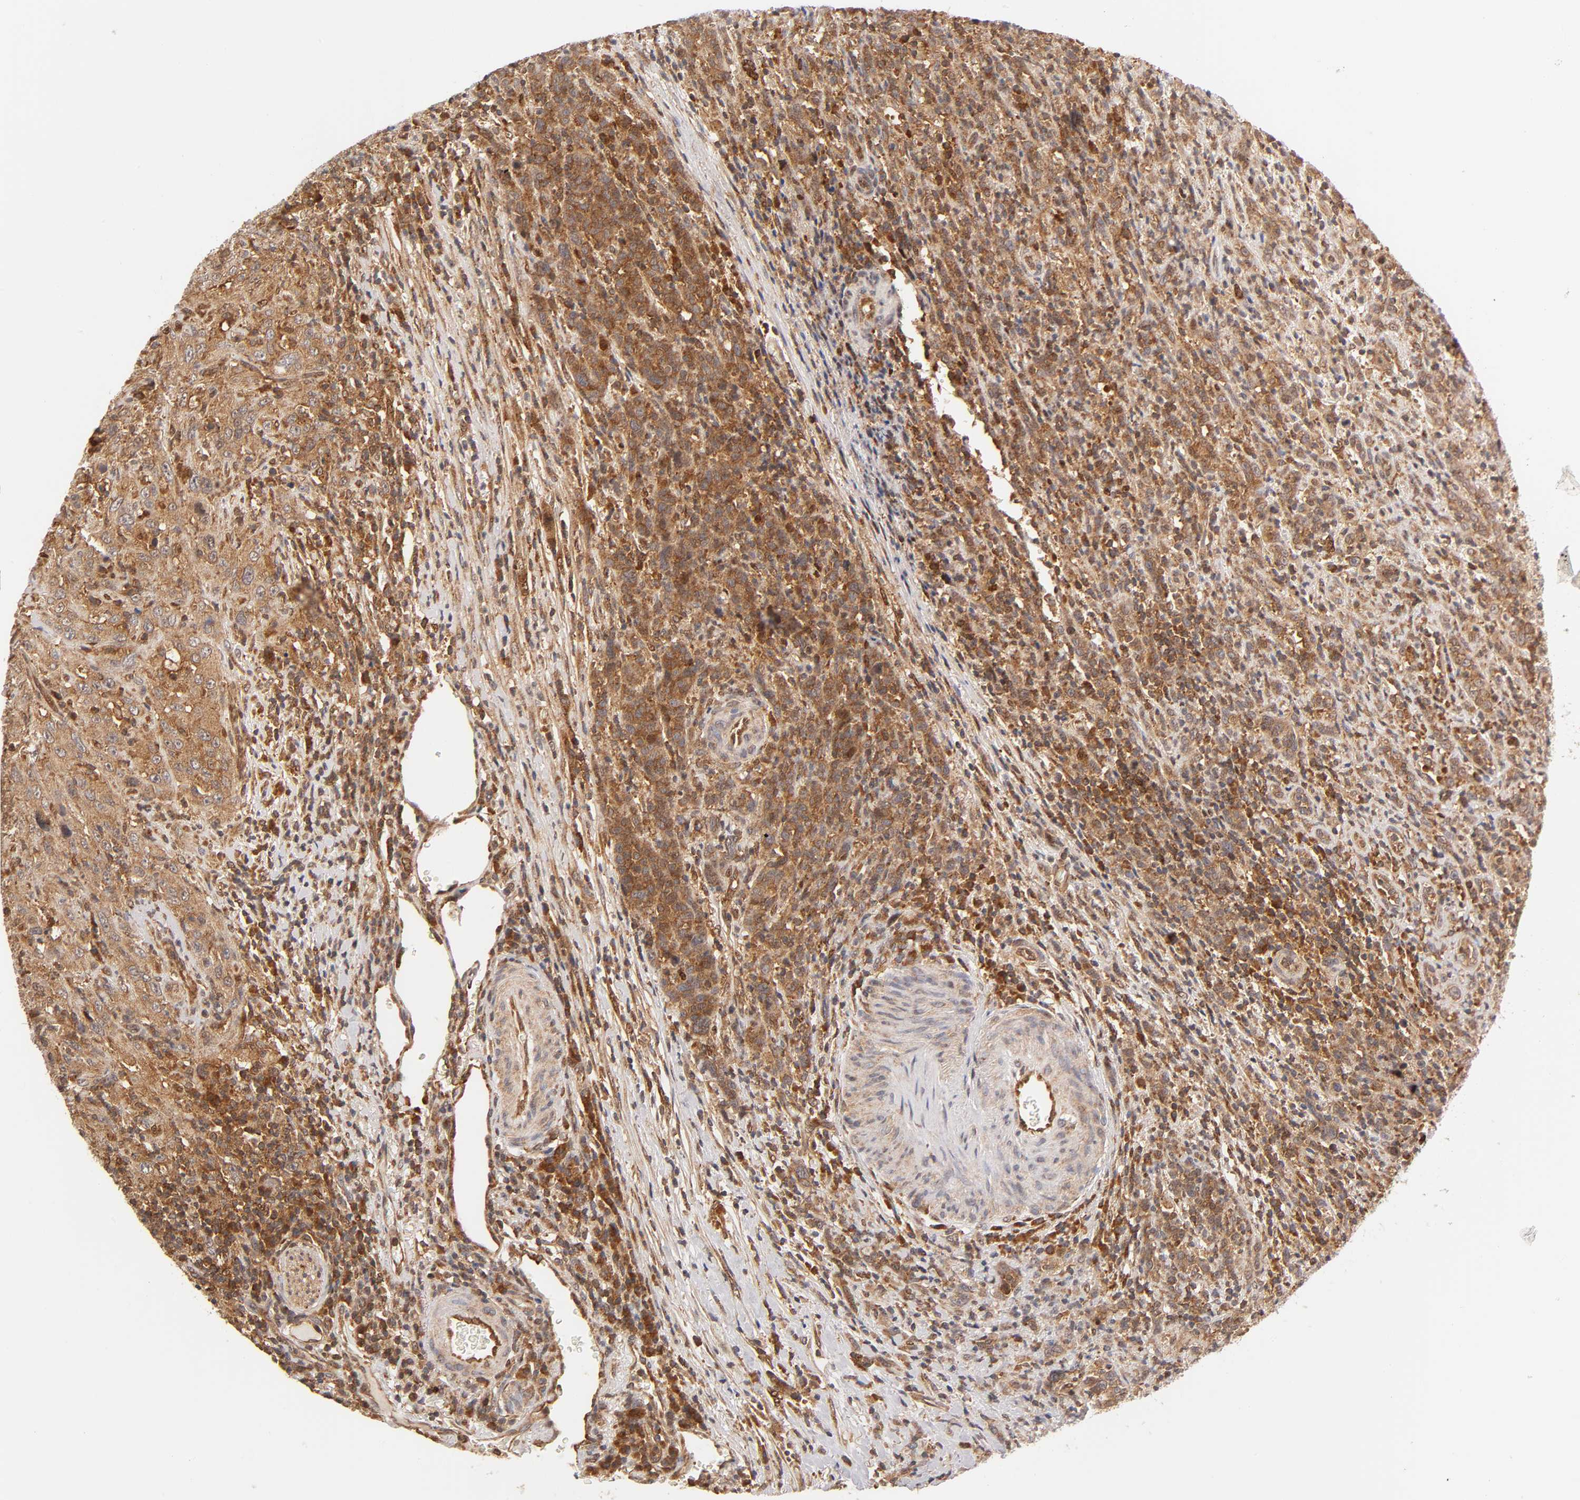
{"staining": {"intensity": "moderate", "quantity": ">75%", "location": "cytoplasmic/membranous"}, "tissue": "urothelial cancer", "cell_type": "Tumor cells", "image_type": "cancer", "snomed": [{"axis": "morphology", "description": "Urothelial carcinoma, High grade"}, {"axis": "topography", "description": "Urinary bladder"}], "caption": "A medium amount of moderate cytoplasmic/membranous positivity is identified in approximately >75% of tumor cells in urothelial carcinoma (high-grade) tissue.", "gene": "PAFAH1B1", "patient": {"sex": "male", "age": 61}}